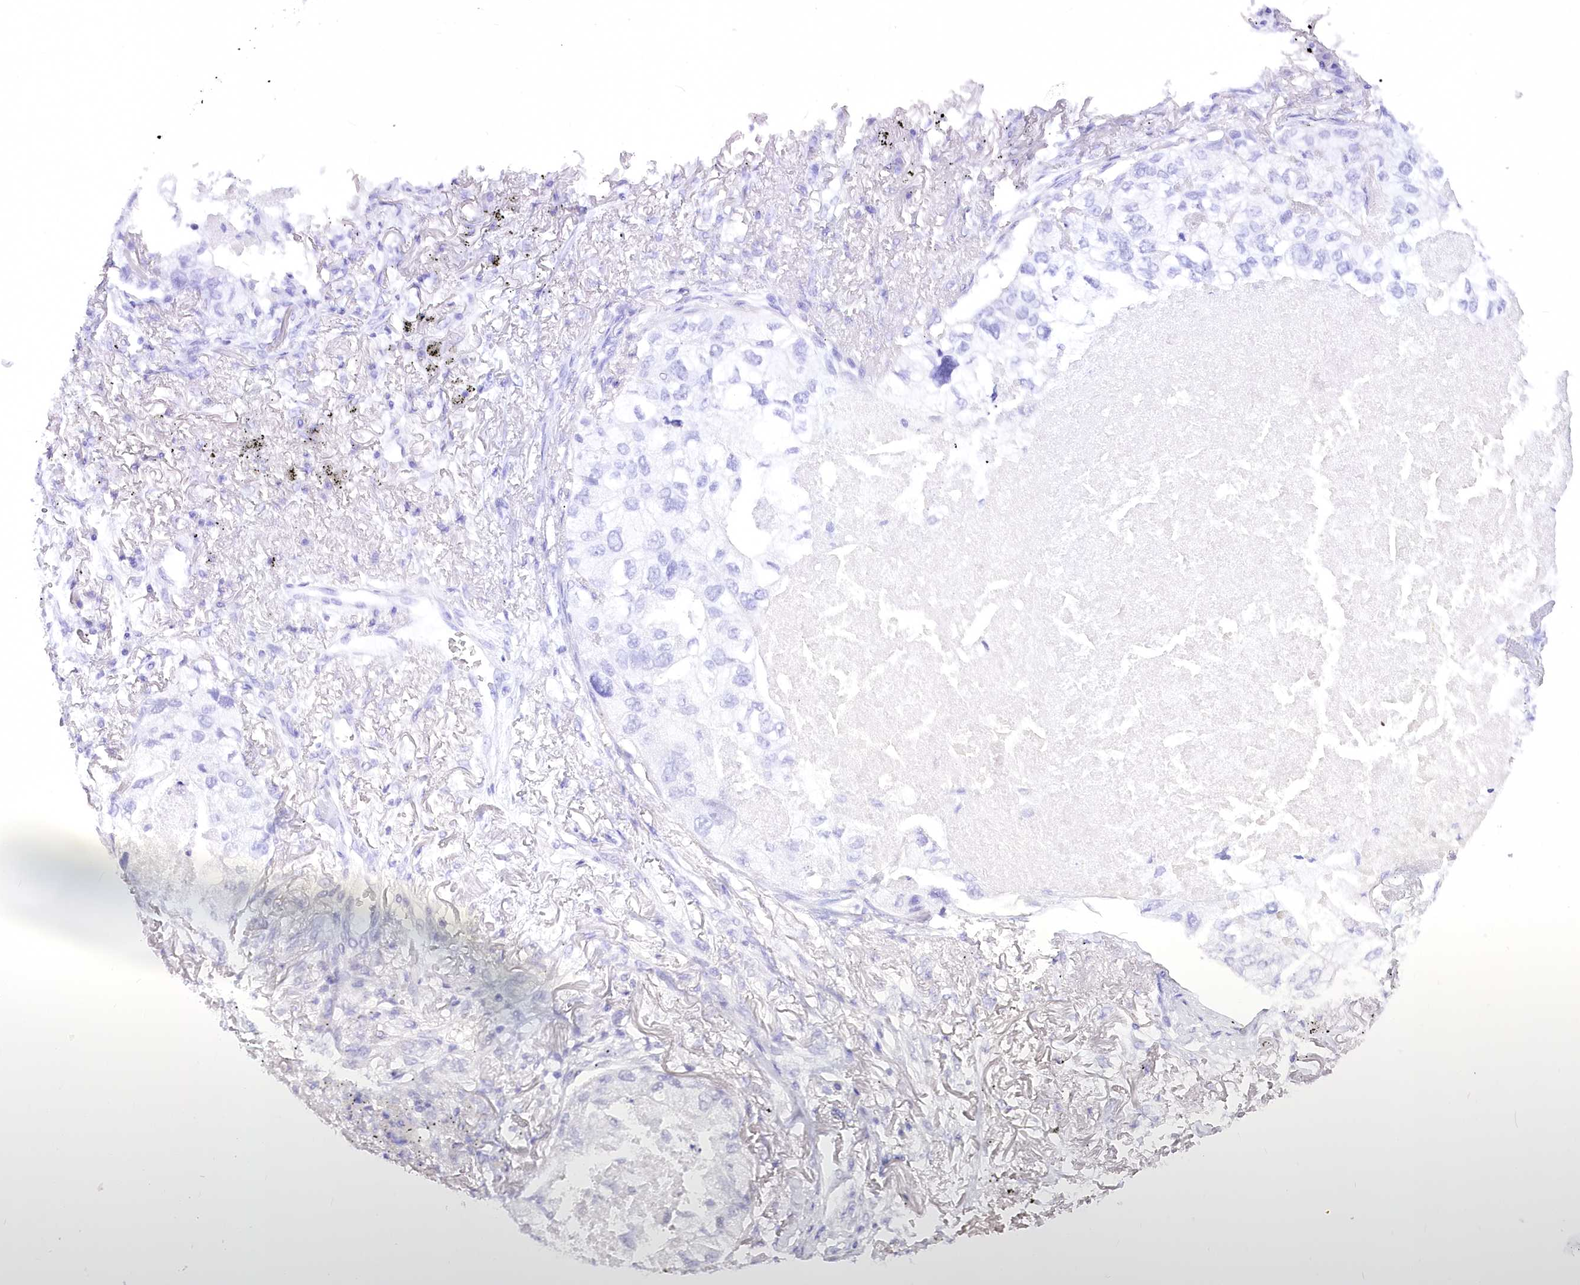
{"staining": {"intensity": "negative", "quantity": "none", "location": "none"}, "tissue": "lung cancer", "cell_type": "Tumor cells", "image_type": "cancer", "snomed": [{"axis": "morphology", "description": "Adenocarcinoma, NOS"}, {"axis": "topography", "description": "Lung"}], "caption": "DAB immunohistochemical staining of human adenocarcinoma (lung) displays no significant staining in tumor cells. (Immunohistochemistry (ihc), brightfield microscopy, high magnification).", "gene": "BEND7", "patient": {"sex": "male", "age": 65}}